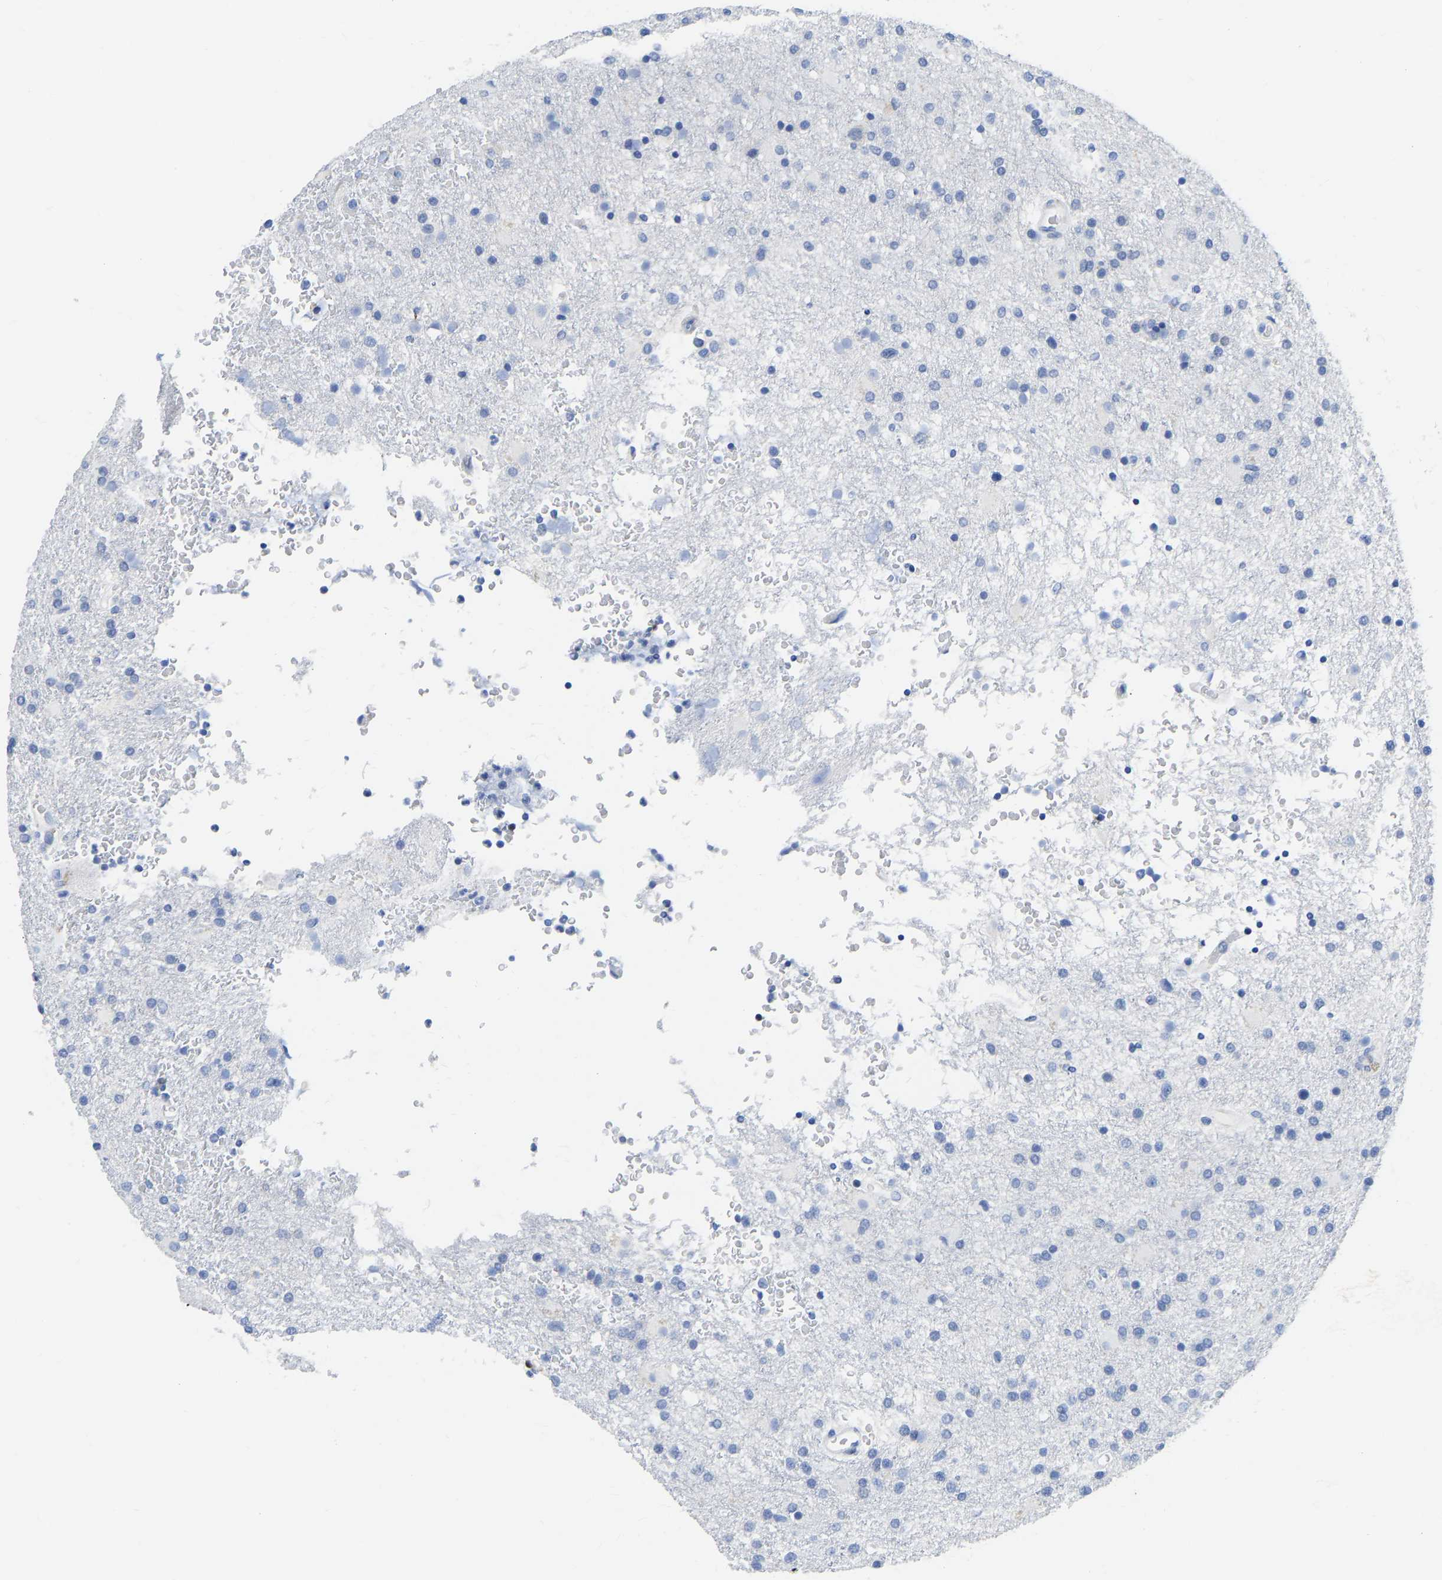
{"staining": {"intensity": "negative", "quantity": "none", "location": "none"}, "tissue": "glioma", "cell_type": "Tumor cells", "image_type": "cancer", "snomed": [{"axis": "morphology", "description": "Glioma, malignant, High grade"}, {"axis": "topography", "description": "Brain"}], "caption": "Human malignant glioma (high-grade) stained for a protein using IHC reveals no staining in tumor cells.", "gene": "TCF7", "patient": {"sex": "male", "age": 72}}